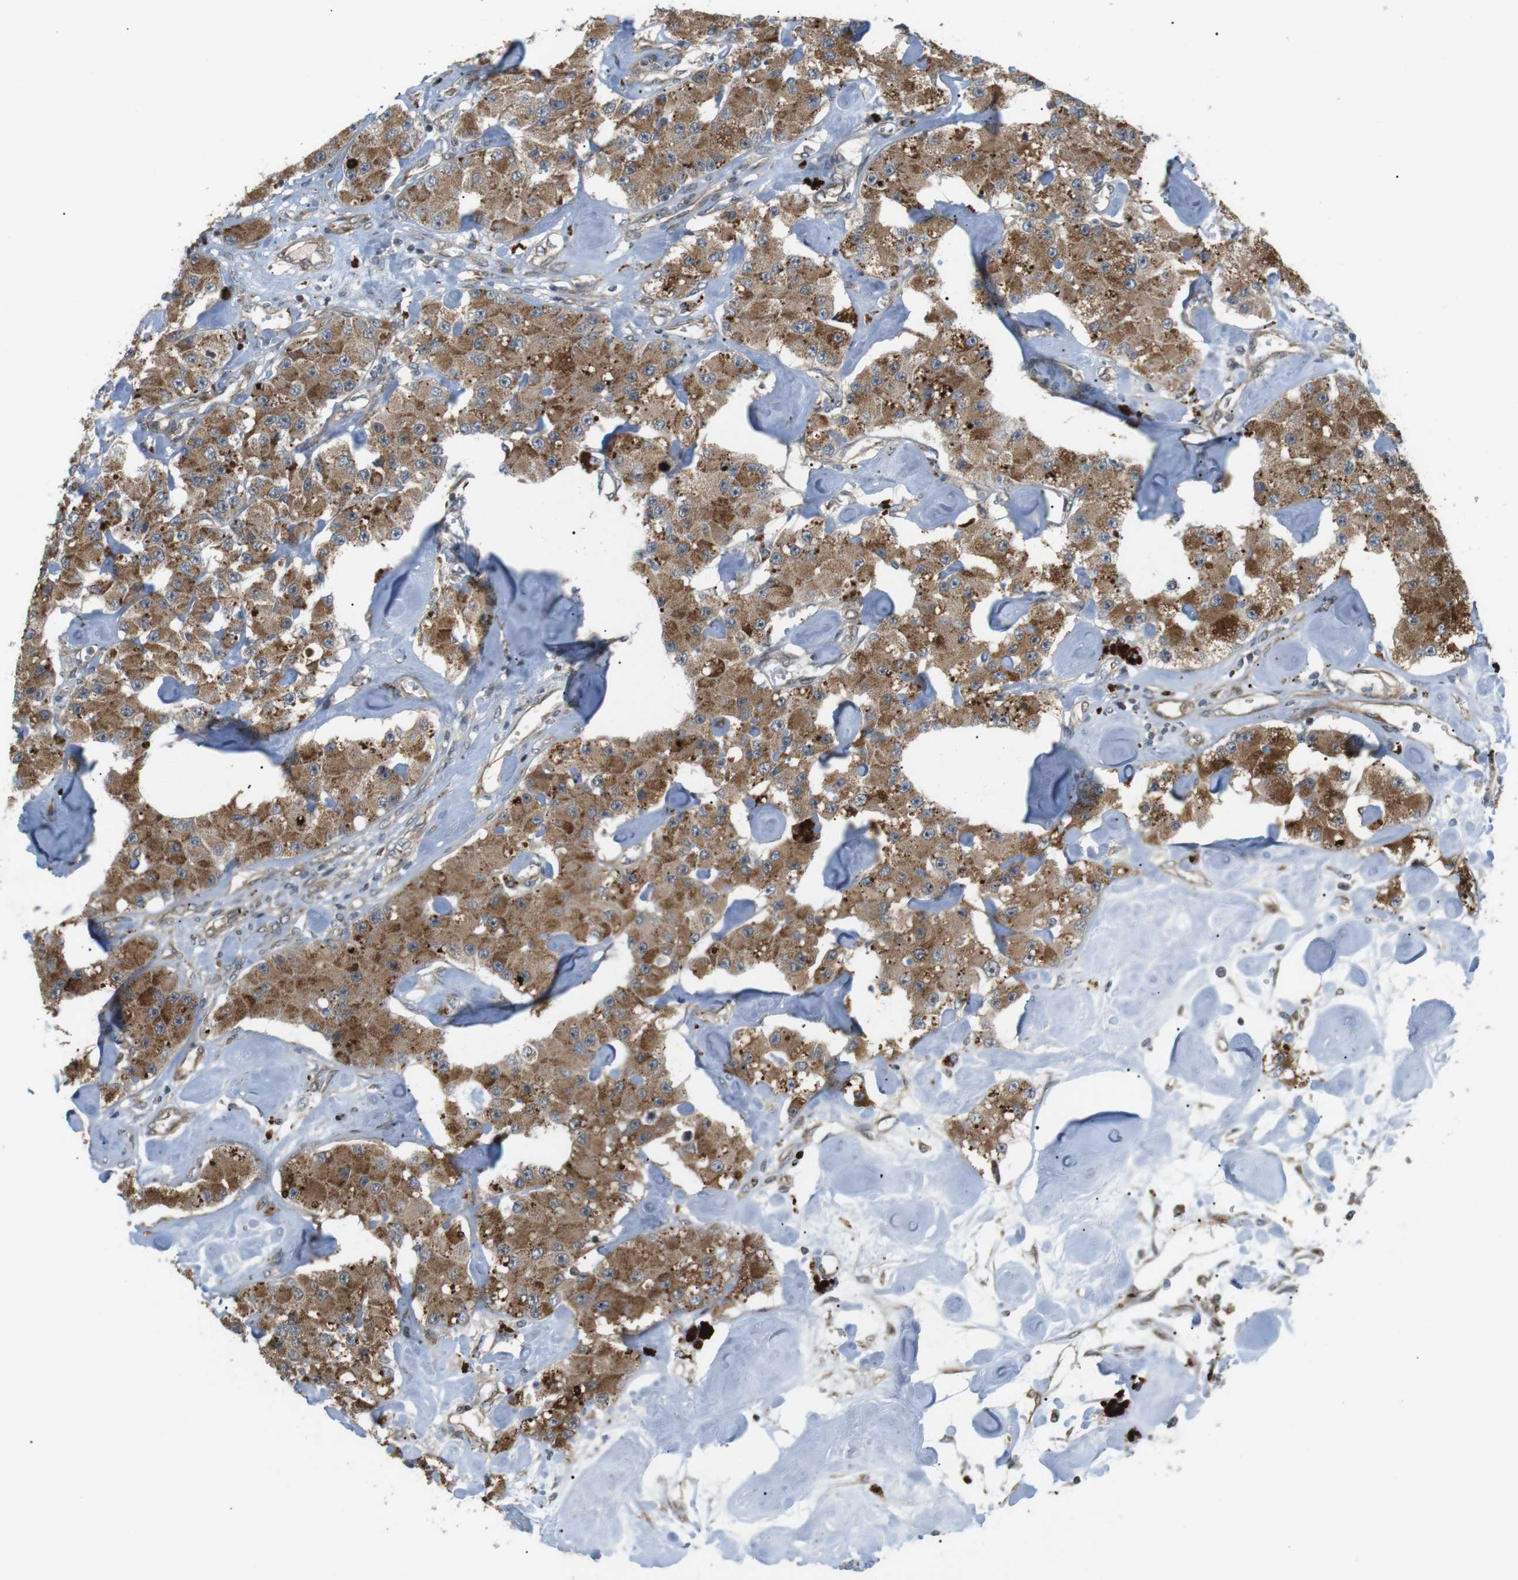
{"staining": {"intensity": "moderate", "quantity": ">75%", "location": "cytoplasmic/membranous"}, "tissue": "carcinoid", "cell_type": "Tumor cells", "image_type": "cancer", "snomed": [{"axis": "morphology", "description": "Carcinoid, malignant, NOS"}, {"axis": "topography", "description": "Pancreas"}], "caption": "Approximately >75% of tumor cells in human carcinoid show moderate cytoplasmic/membranous protein staining as visualized by brown immunohistochemical staining.", "gene": "KANK2", "patient": {"sex": "male", "age": 41}}